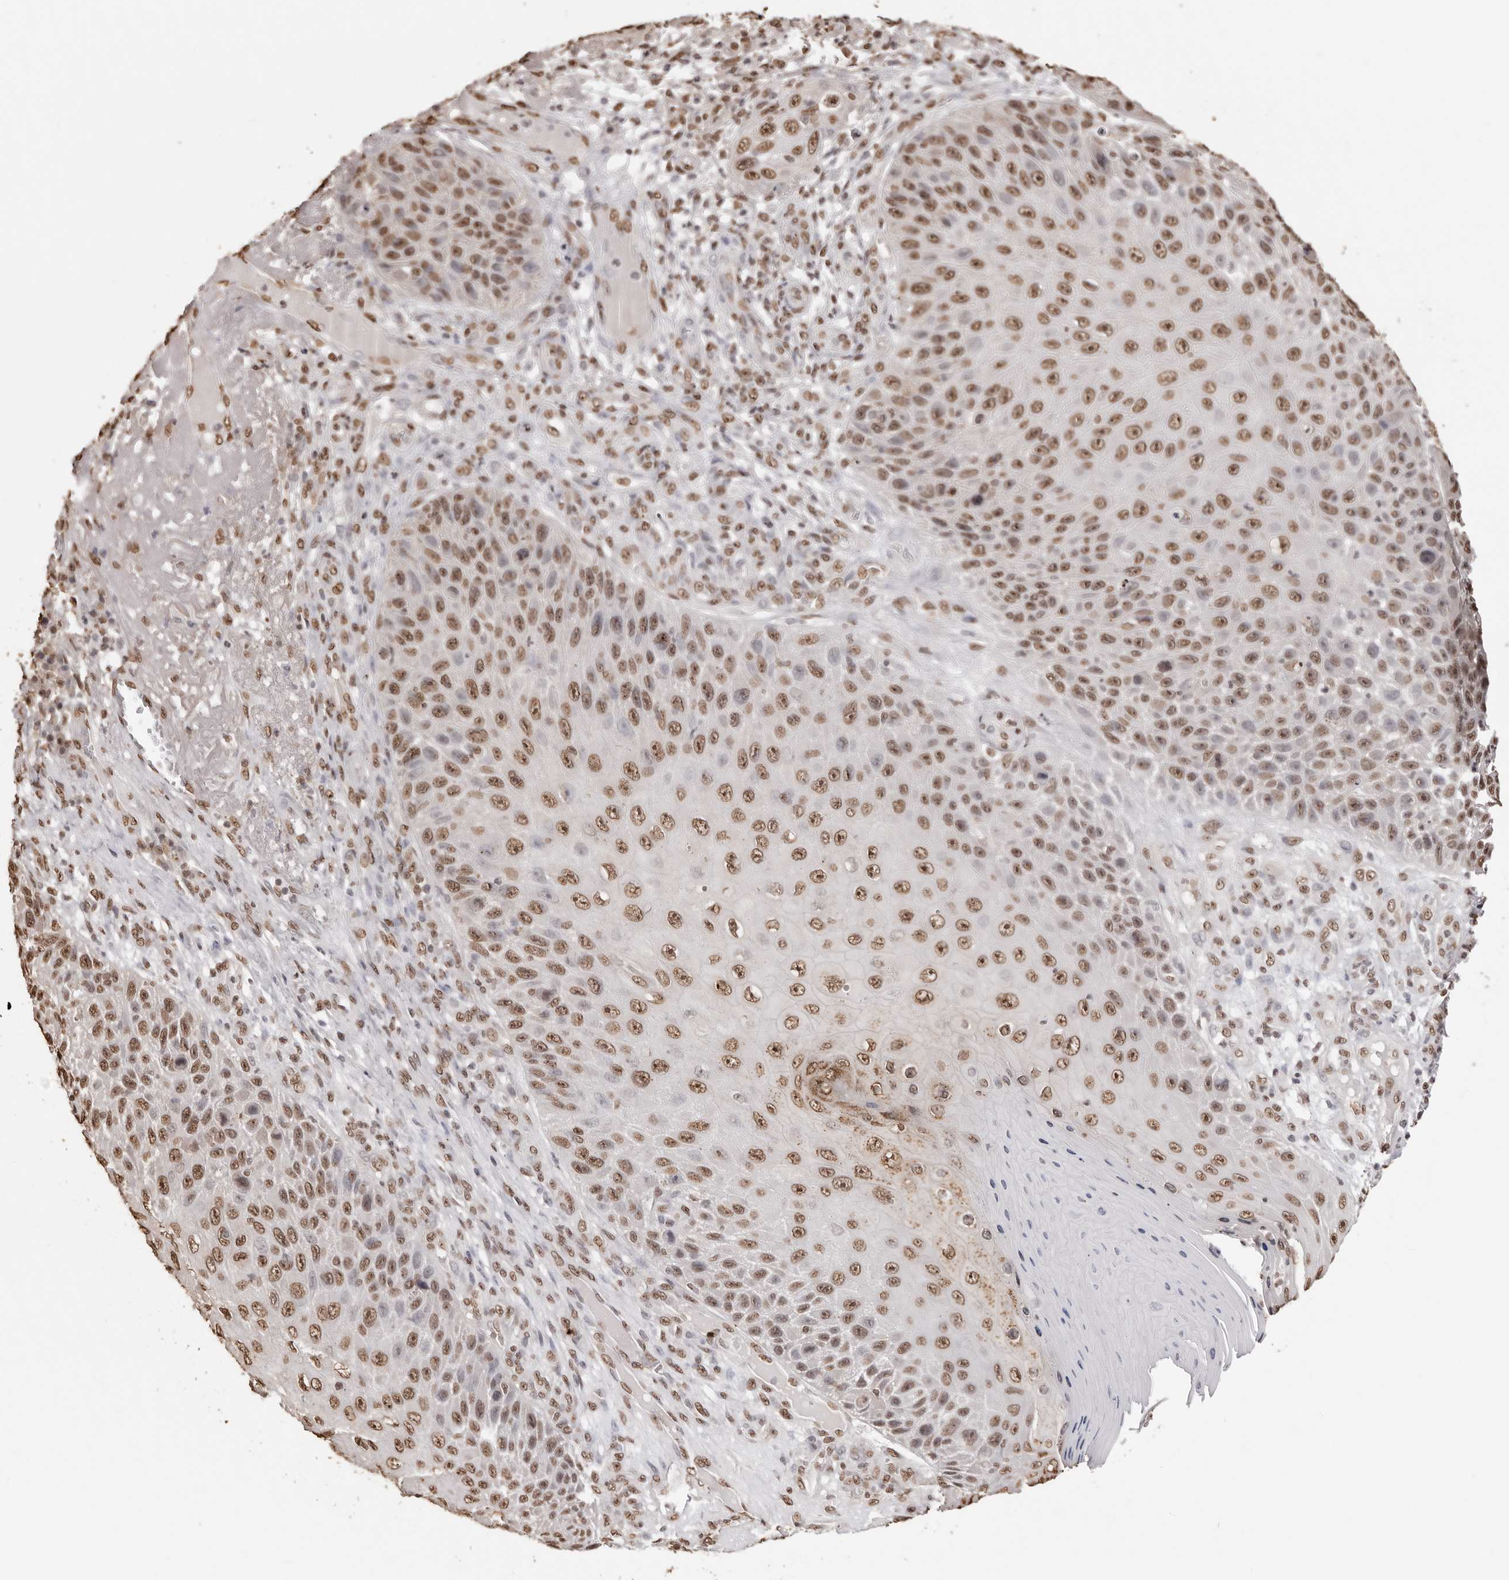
{"staining": {"intensity": "moderate", "quantity": ">75%", "location": "nuclear"}, "tissue": "skin cancer", "cell_type": "Tumor cells", "image_type": "cancer", "snomed": [{"axis": "morphology", "description": "Squamous cell carcinoma, NOS"}, {"axis": "topography", "description": "Skin"}], "caption": "Immunohistochemical staining of skin cancer demonstrates medium levels of moderate nuclear positivity in approximately >75% of tumor cells. The protein is stained brown, and the nuclei are stained in blue (DAB IHC with brightfield microscopy, high magnification).", "gene": "OLIG3", "patient": {"sex": "female", "age": 88}}